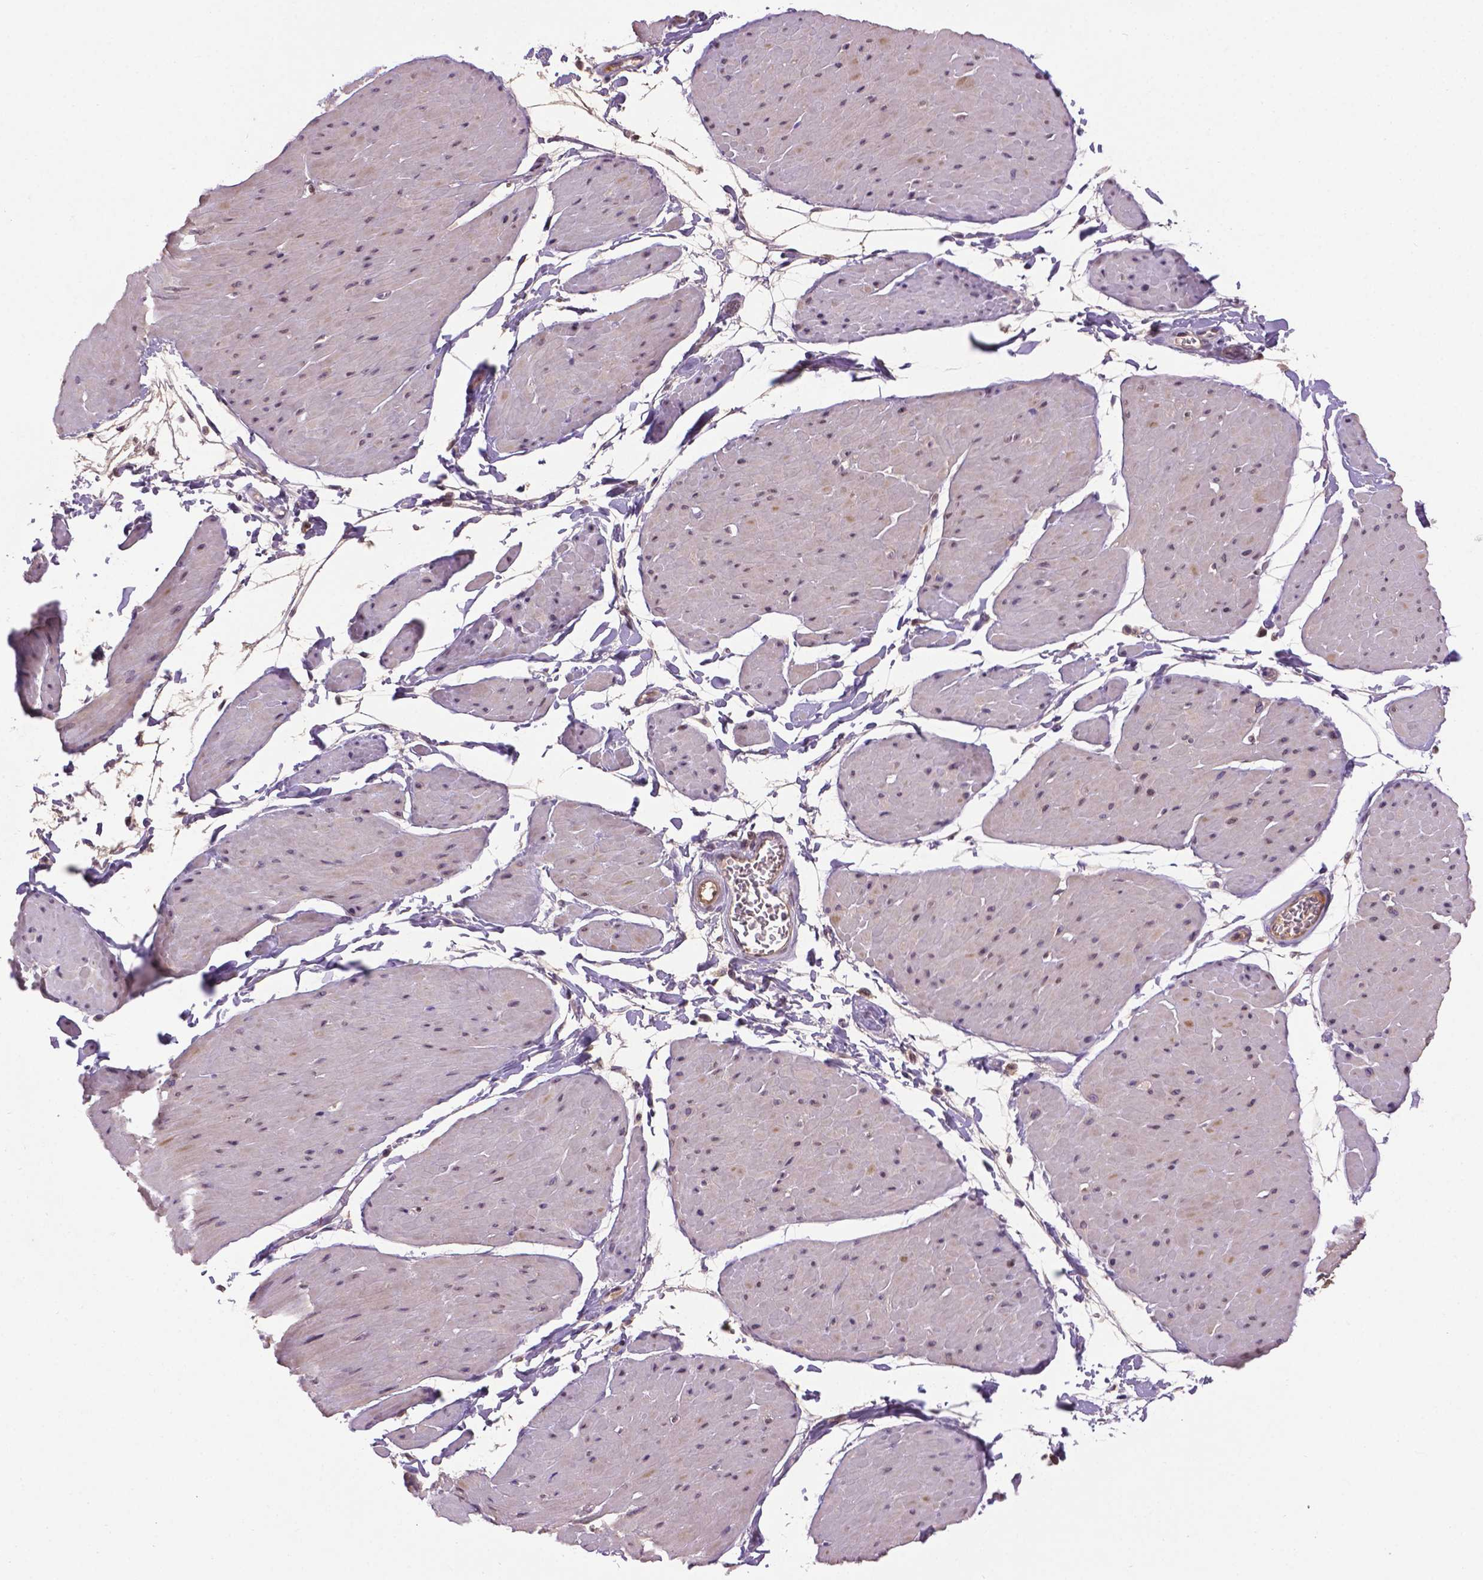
{"staining": {"intensity": "negative", "quantity": "none", "location": "none"}, "tissue": "soft tissue", "cell_type": "Fibroblasts", "image_type": "normal", "snomed": [{"axis": "morphology", "description": "Normal tissue, NOS"}, {"axis": "topography", "description": "Smooth muscle"}, {"axis": "topography", "description": "Peripheral nerve tissue"}], "caption": "IHC of unremarkable human soft tissue shows no staining in fibroblasts. (Brightfield microscopy of DAB (3,3'-diaminobenzidine) immunohistochemistry at high magnification).", "gene": "ENSG00000289700", "patient": {"sex": "male", "age": 58}}